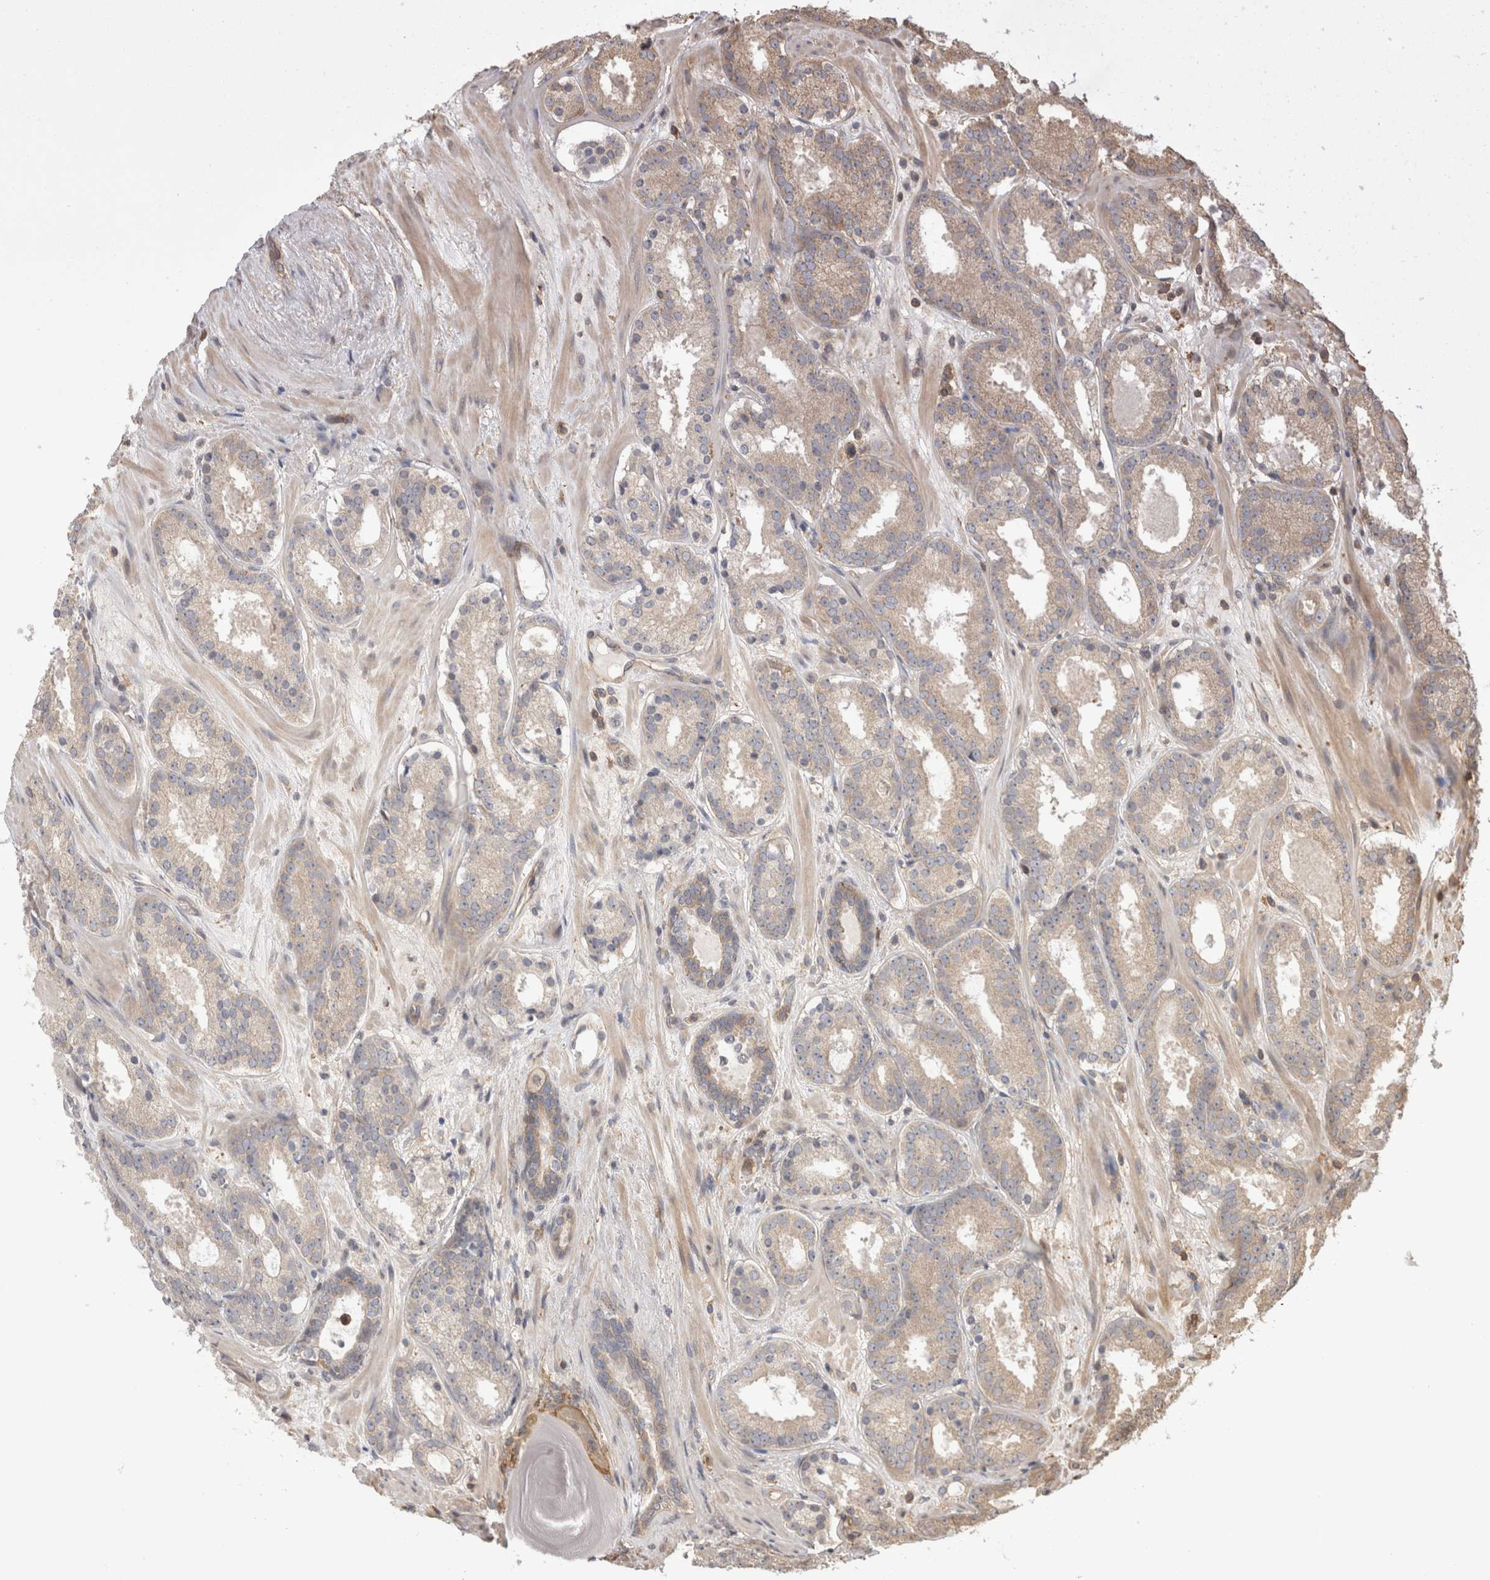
{"staining": {"intensity": "weak", "quantity": "25%-75%", "location": "cytoplasmic/membranous"}, "tissue": "prostate cancer", "cell_type": "Tumor cells", "image_type": "cancer", "snomed": [{"axis": "morphology", "description": "Adenocarcinoma, Low grade"}, {"axis": "topography", "description": "Prostate"}], "caption": "Prostate cancer (adenocarcinoma (low-grade)) stained for a protein (brown) exhibits weak cytoplasmic/membranous positive staining in about 25%-75% of tumor cells.", "gene": "IMMP2L", "patient": {"sex": "male", "age": 69}}